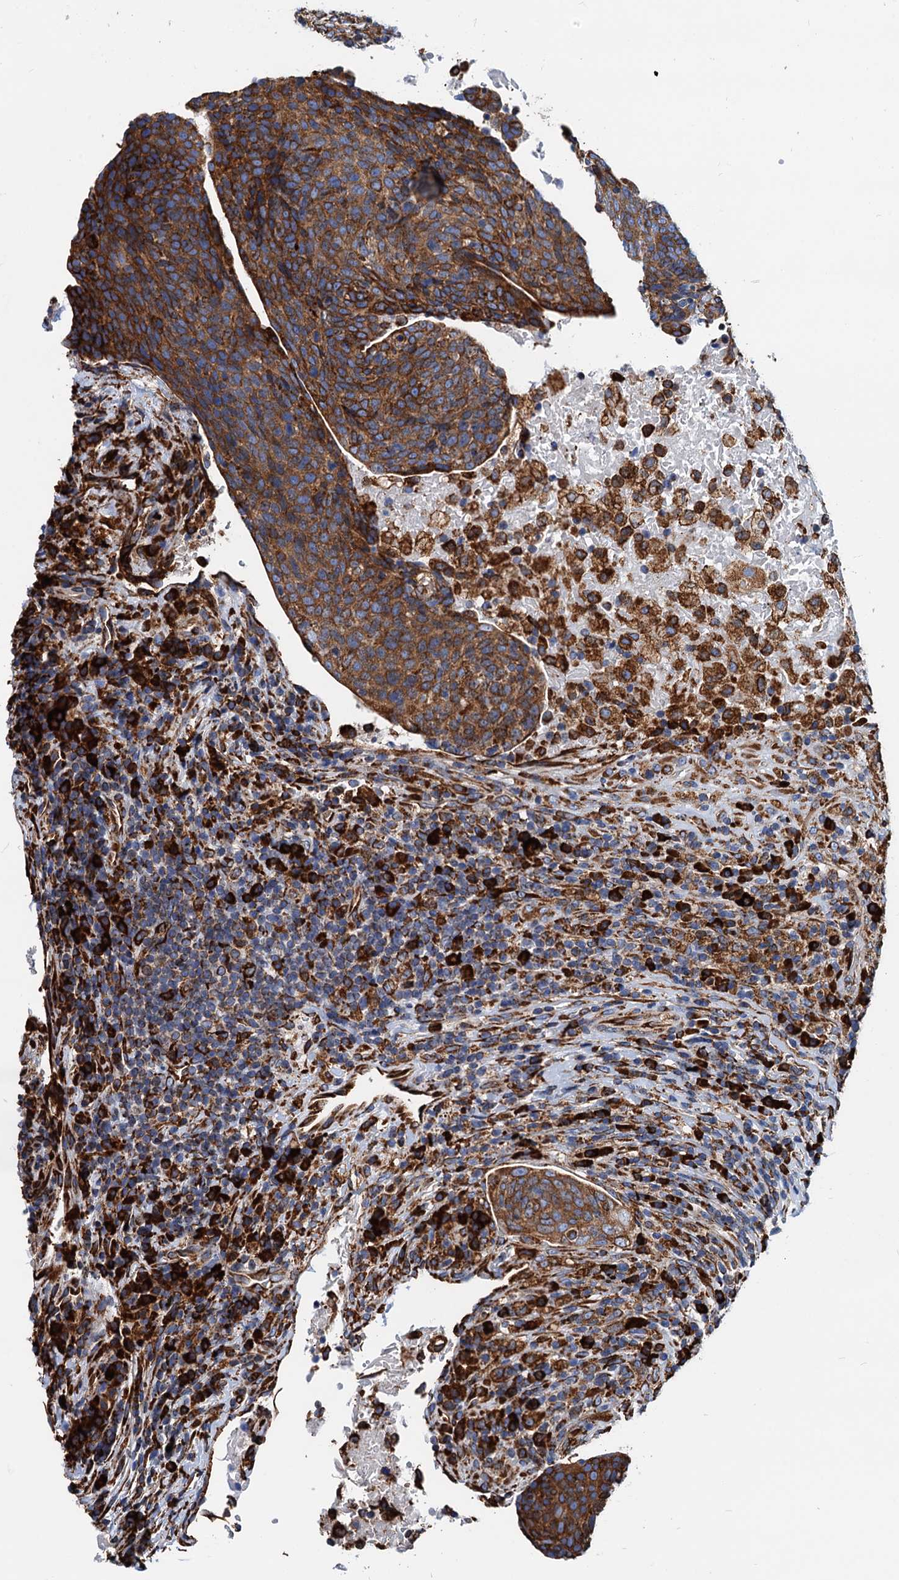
{"staining": {"intensity": "moderate", "quantity": ">75%", "location": "cytoplasmic/membranous"}, "tissue": "head and neck cancer", "cell_type": "Tumor cells", "image_type": "cancer", "snomed": [{"axis": "morphology", "description": "Squamous cell carcinoma, NOS"}, {"axis": "morphology", "description": "Squamous cell carcinoma, metastatic, NOS"}, {"axis": "topography", "description": "Lymph node"}, {"axis": "topography", "description": "Head-Neck"}], "caption": "Protein staining demonstrates moderate cytoplasmic/membranous expression in about >75% of tumor cells in head and neck metastatic squamous cell carcinoma.", "gene": "HSPA5", "patient": {"sex": "male", "age": 62}}